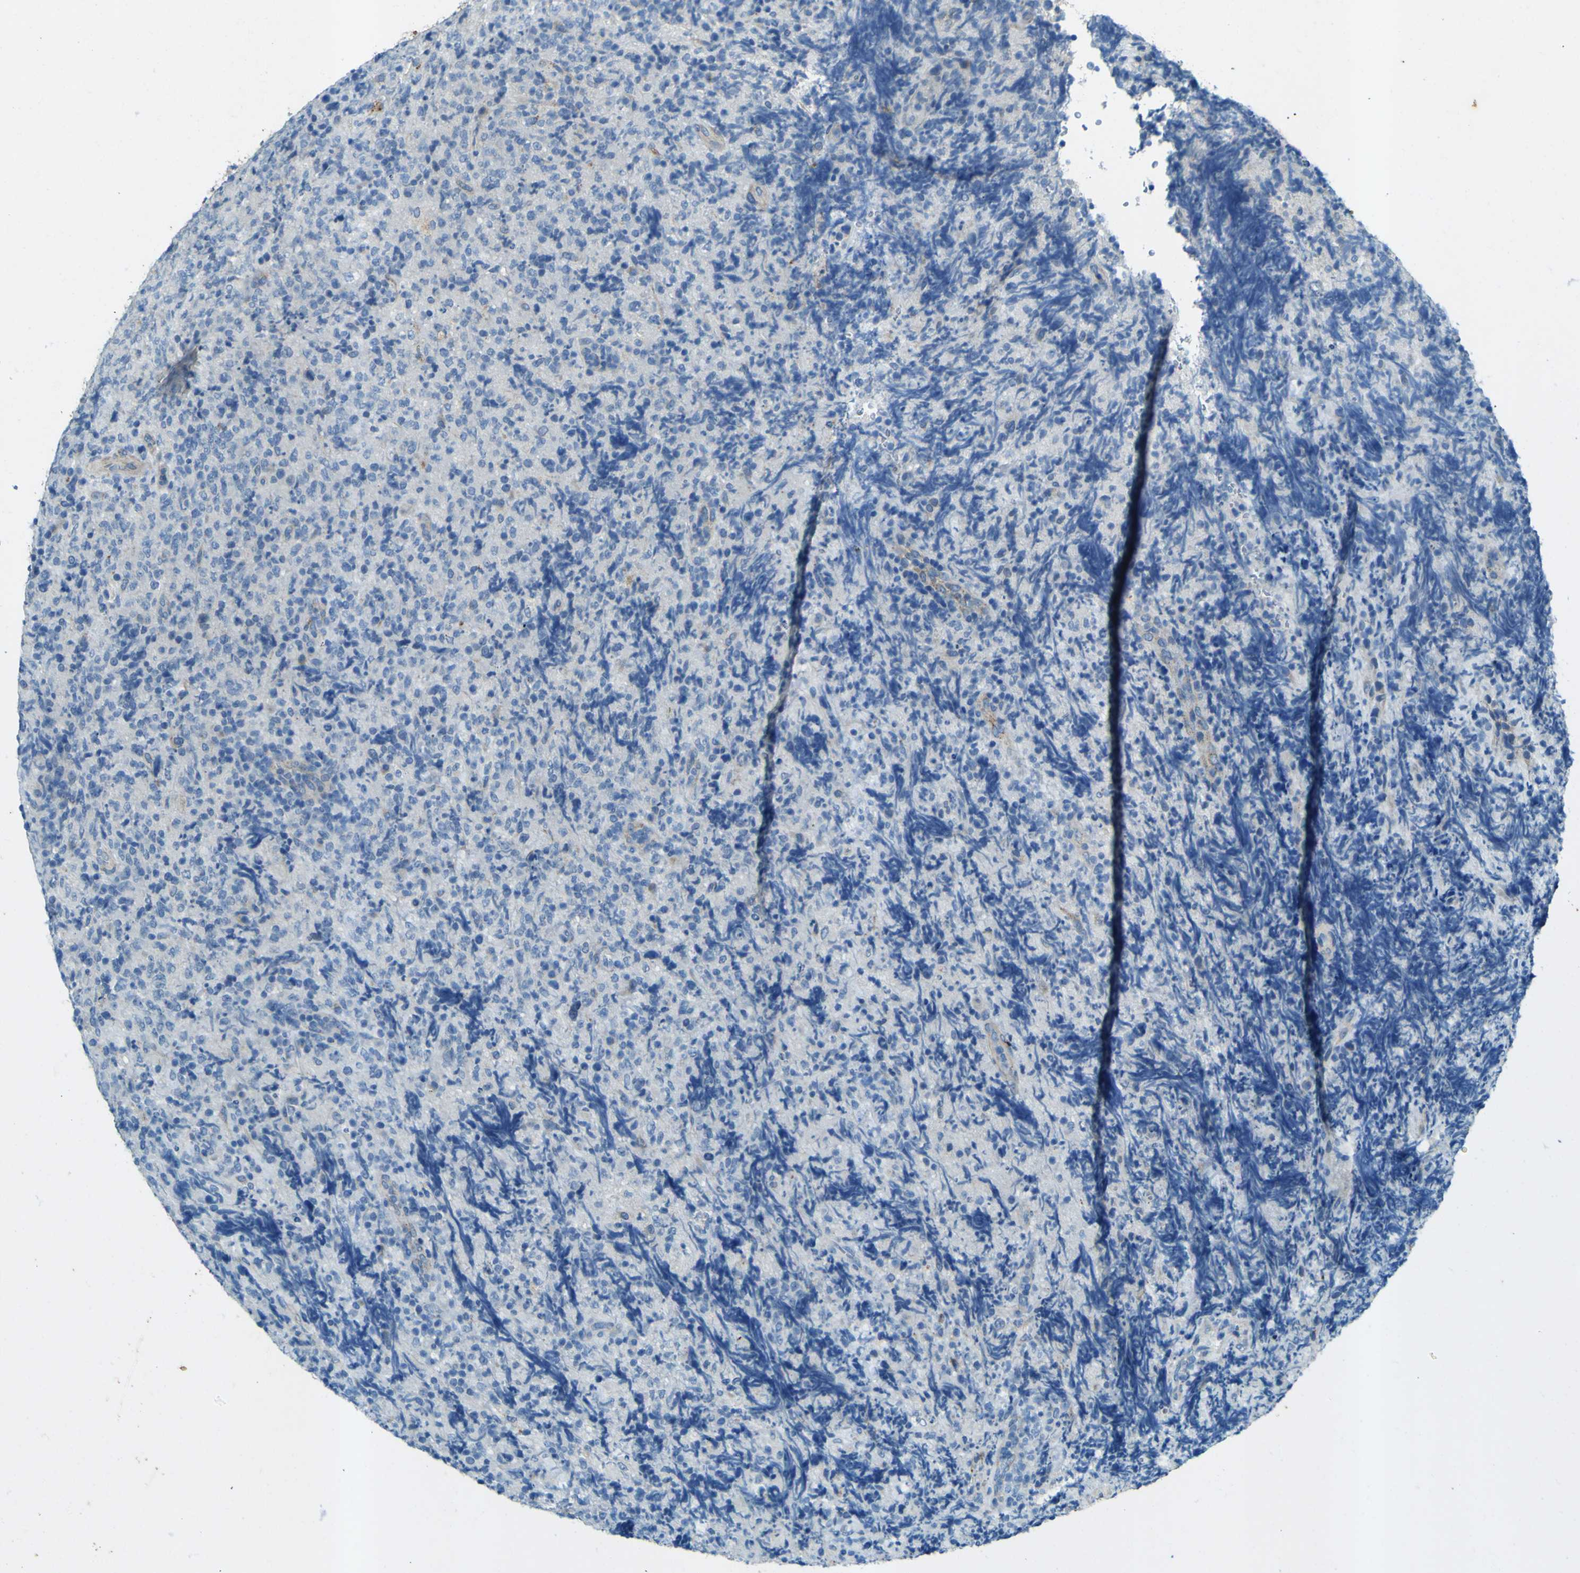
{"staining": {"intensity": "negative", "quantity": "none", "location": "none"}, "tissue": "lymphoma", "cell_type": "Tumor cells", "image_type": "cancer", "snomed": [{"axis": "morphology", "description": "Malignant lymphoma, non-Hodgkin's type, High grade"}, {"axis": "topography", "description": "Tonsil"}], "caption": "Immunohistochemistry of human high-grade malignant lymphoma, non-Hodgkin's type reveals no expression in tumor cells.", "gene": "PDE9A", "patient": {"sex": "female", "age": 36}}